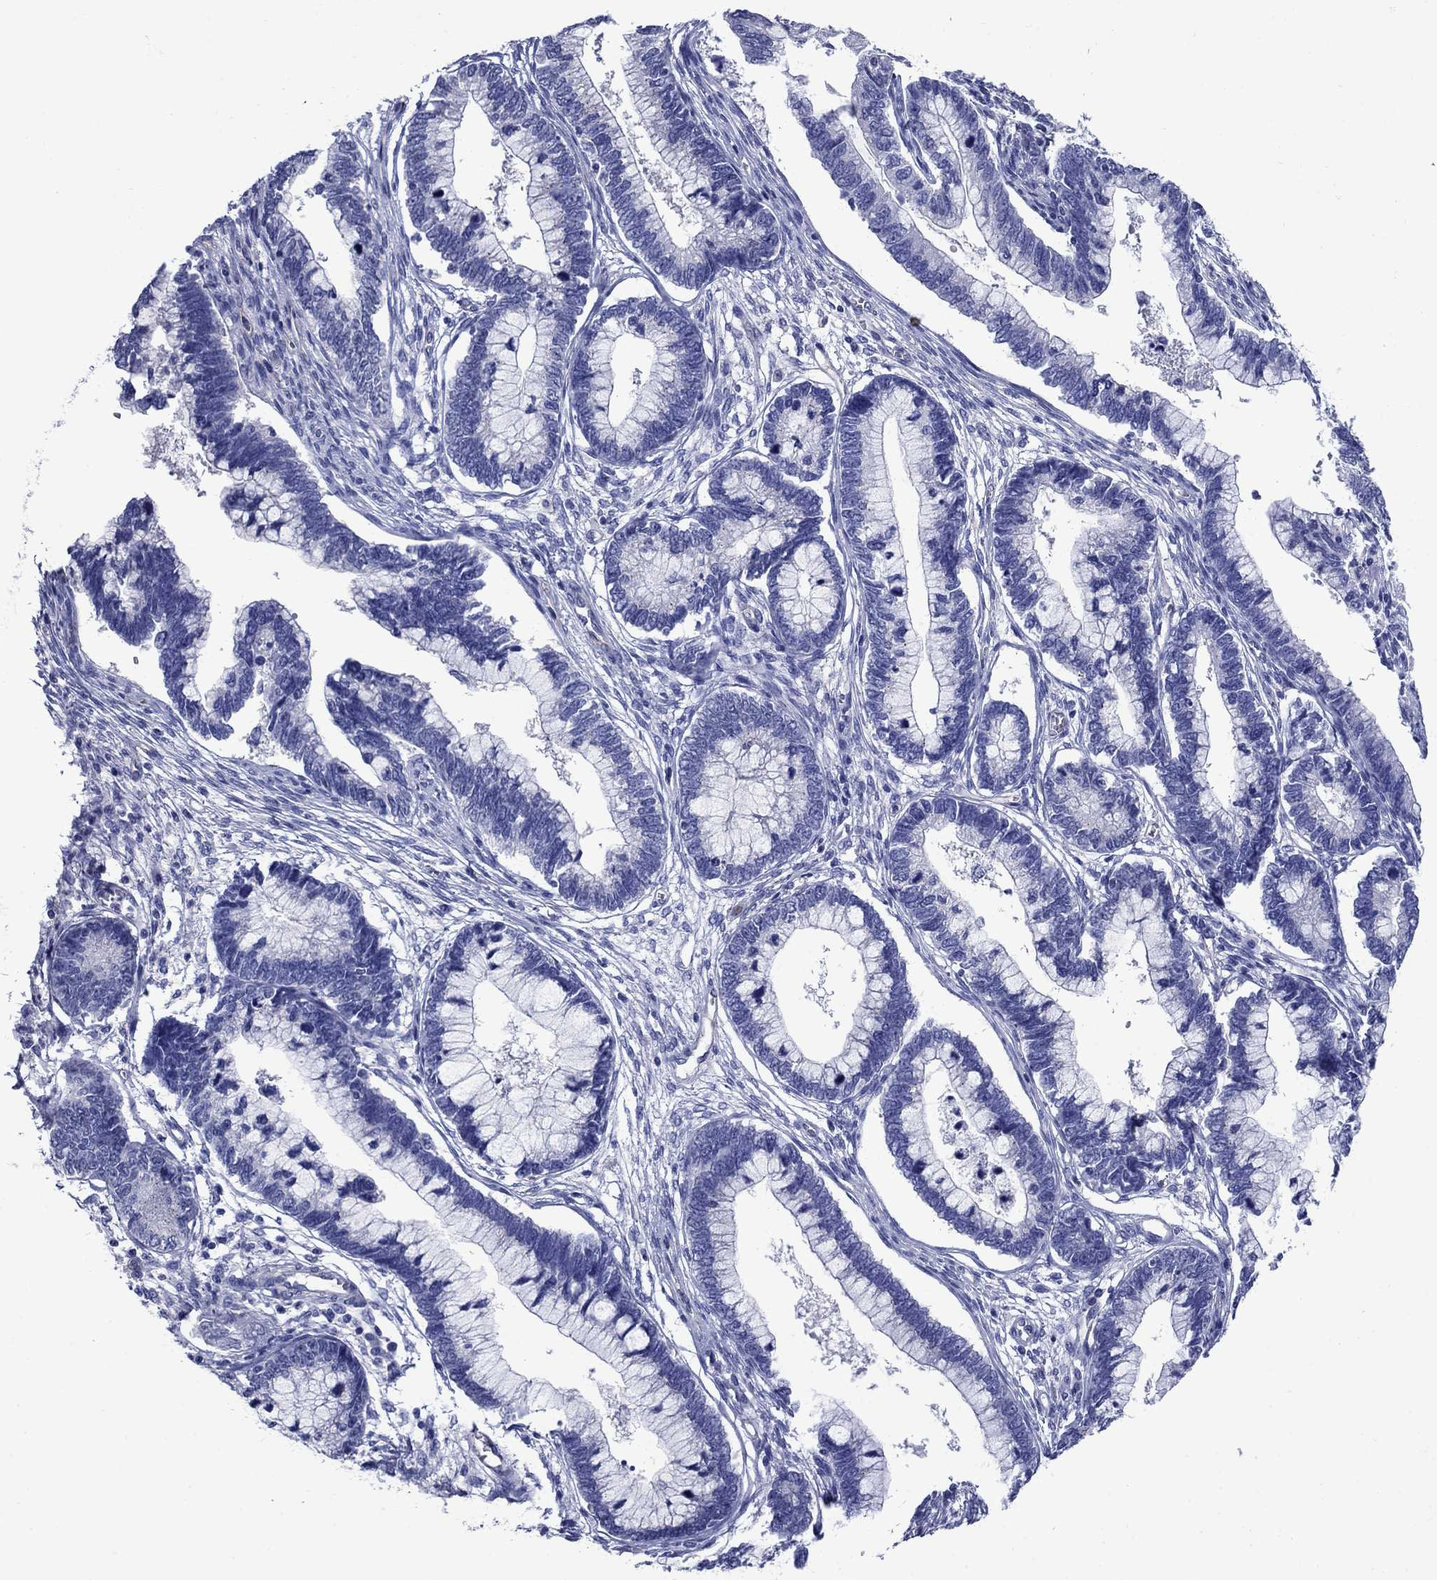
{"staining": {"intensity": "negative", "quantity": "none", "location": "none"}, "tissue": "cervical cancer", "cell_type": "Tumor cells", "image_type": "cancer", "snomed": [{"axis": "morphology", "description": "Adenocarcinoma, NOS"}, {"axis": "topography", "description": "Cervix"}], "caption": "A photomicrograph of adenocarcinoma (cervical) stained for a protein demonstrates no brown staining in tumor cells.", "gene": "SMCP", "patient": {"sex": "female", "age": 44}}